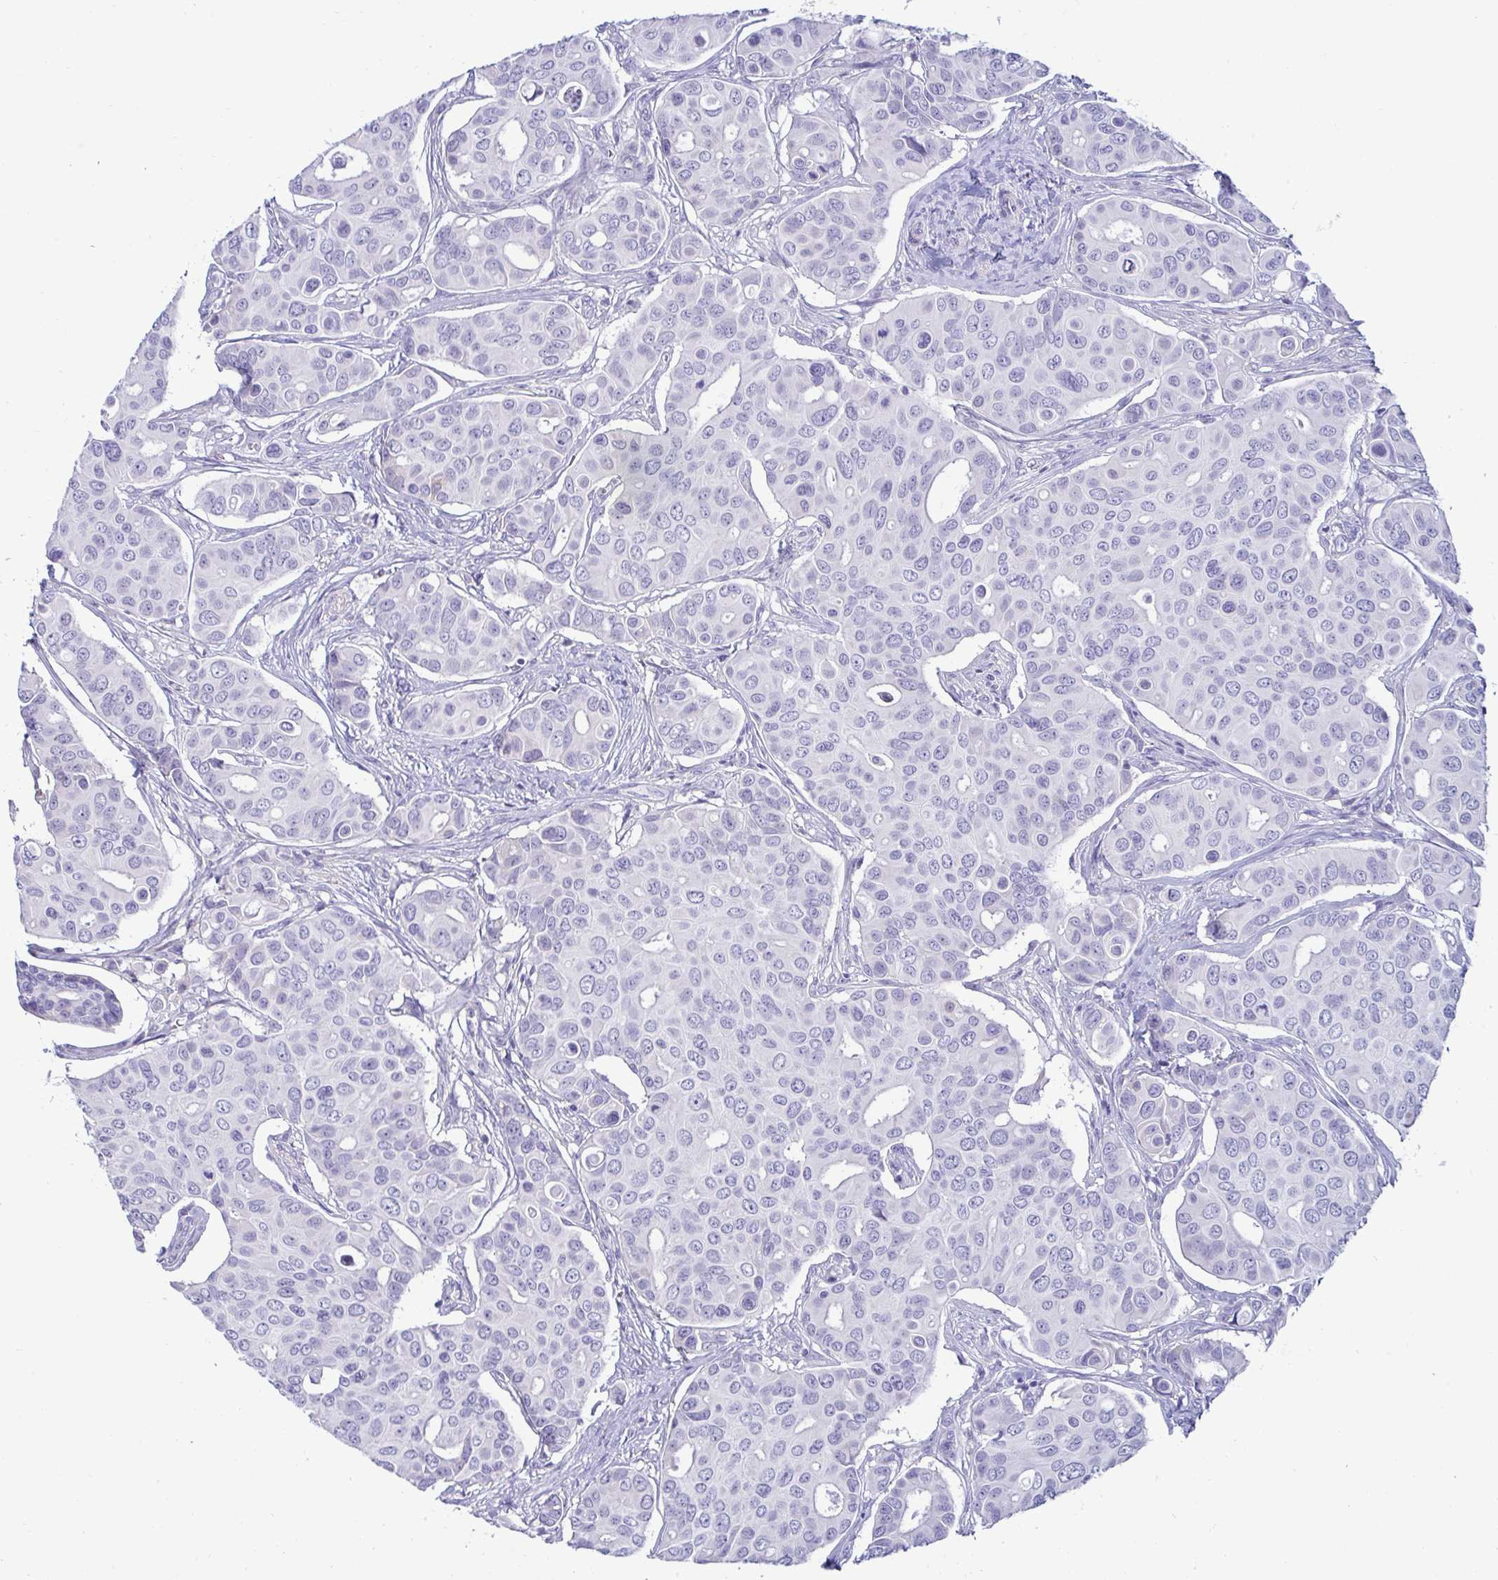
{"staining": {"intensity": "negative", "quantity": "none", "location": "none"}, "tissue": "breast cancer", "cell_type": "Tumor cells", "image_type": "cancer", "snomed": [{"axis": "morphology", "description": "Normal tissue, NOS"}, {"axis": "morphology", "description": "Duct carcinoma"}, {"axis": "topography", "description": "Skin"}, {"axis": "topography", "description": "Breast"}], "caption": "Protein analysis of breast cancer (infiltrating ductal carcinoma) reveals no significant staining in tumor cells.", "gene": "TFPI2", "patient": {"sex": "female", "age": 54}}